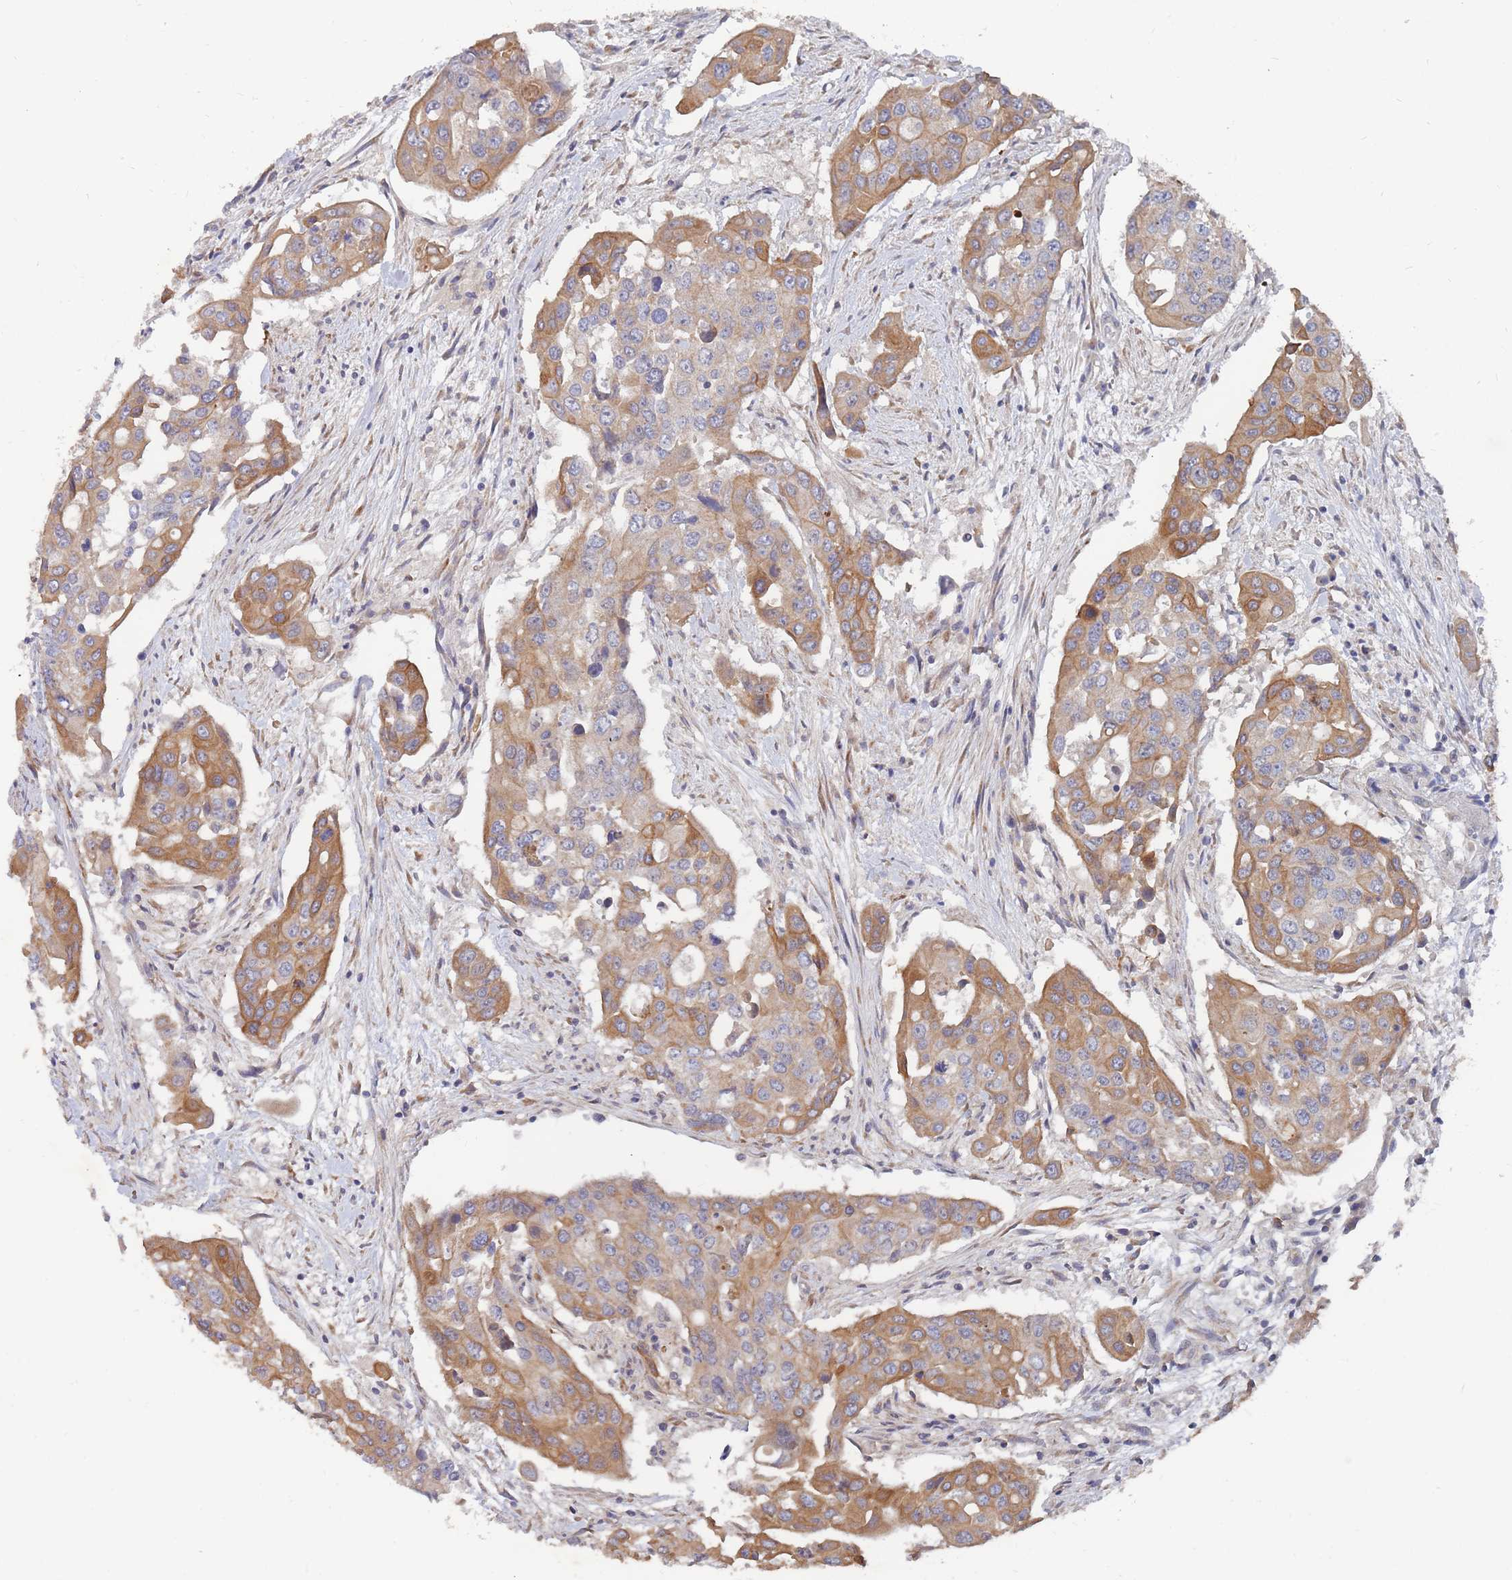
{"staining": {"intensity": "moderate", "quantity": ">75%", "location": "cytoplasmic/membranous"}, "tissue": "colorectal cancer", "cell_type": "Tumor cells", "image_type": "cancer", "snomed": [{"axis": "morphology", "description": "Adenocarcinoma, NOS"}, {"axis": "topography", "description": "Colon"}], "caption": "Tumor cells exhibit medium levels of moderate cytoplasmic/membranous staining in about >75% of cells in colorectal cancer (adenocarcinoma).", "gene": "SLC35F5", "patient": {"sex": "male", "age": 77}}